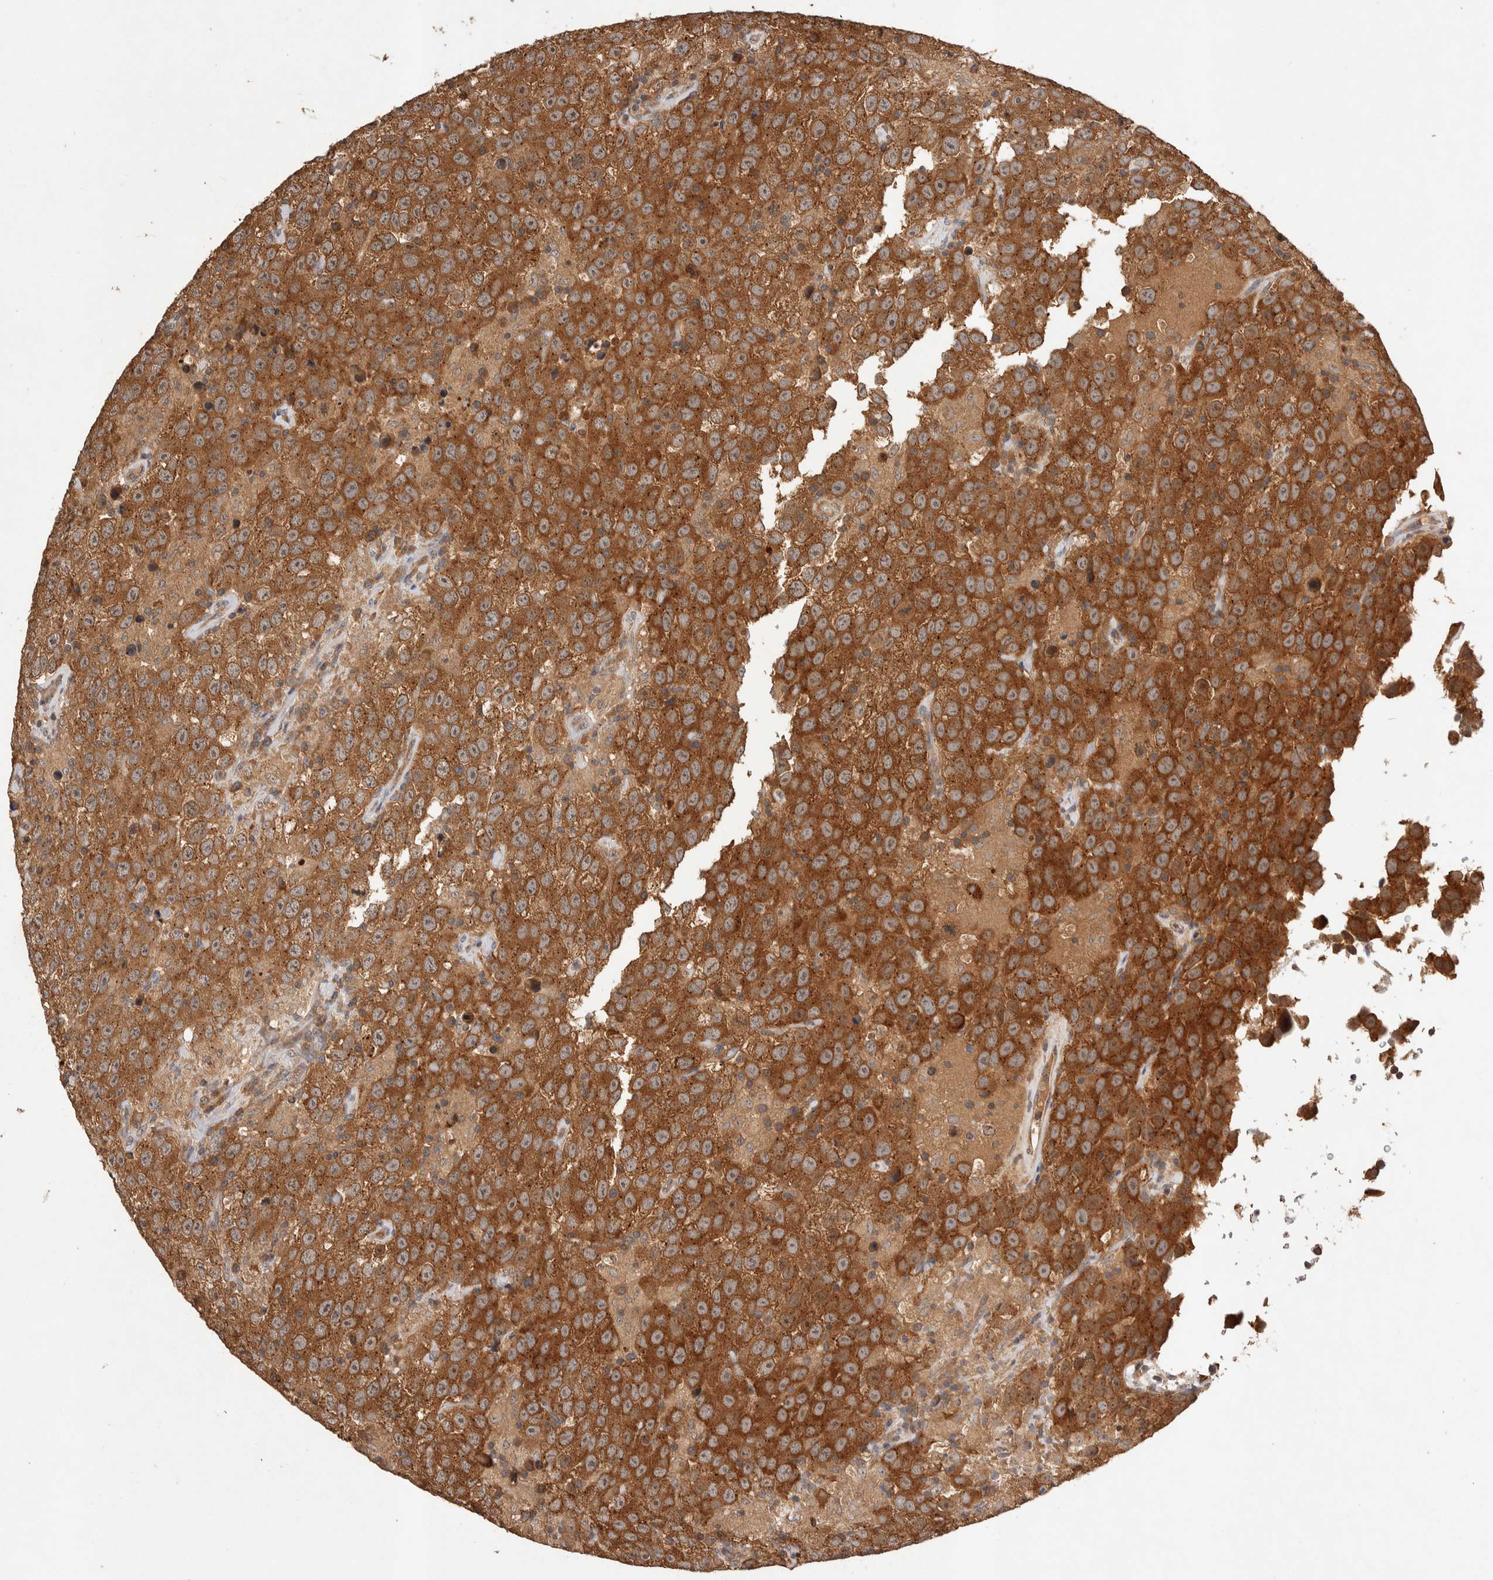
{"staining": {"intensity": "strong", "quantity": ">75%", "location": "cytoplasmic/membranous"}, "tissue": "testis cancer", "cell_type": "Tumor cells", "image_type": "cancer", "snomed": [{"axis": "morphology", "description": "Seminoma, NOS"}, {"axis": "topography", "description": "Testis"}], "caption": "A photomicrograph showing strong cytoplasmic/membranous staining in about >75% of tumor cells in testis cancer (seminoma), as visualized by brown immunohistochemical staining.", "gene": "NSMAF", "patient": {"sex": "male", "age": 41}}